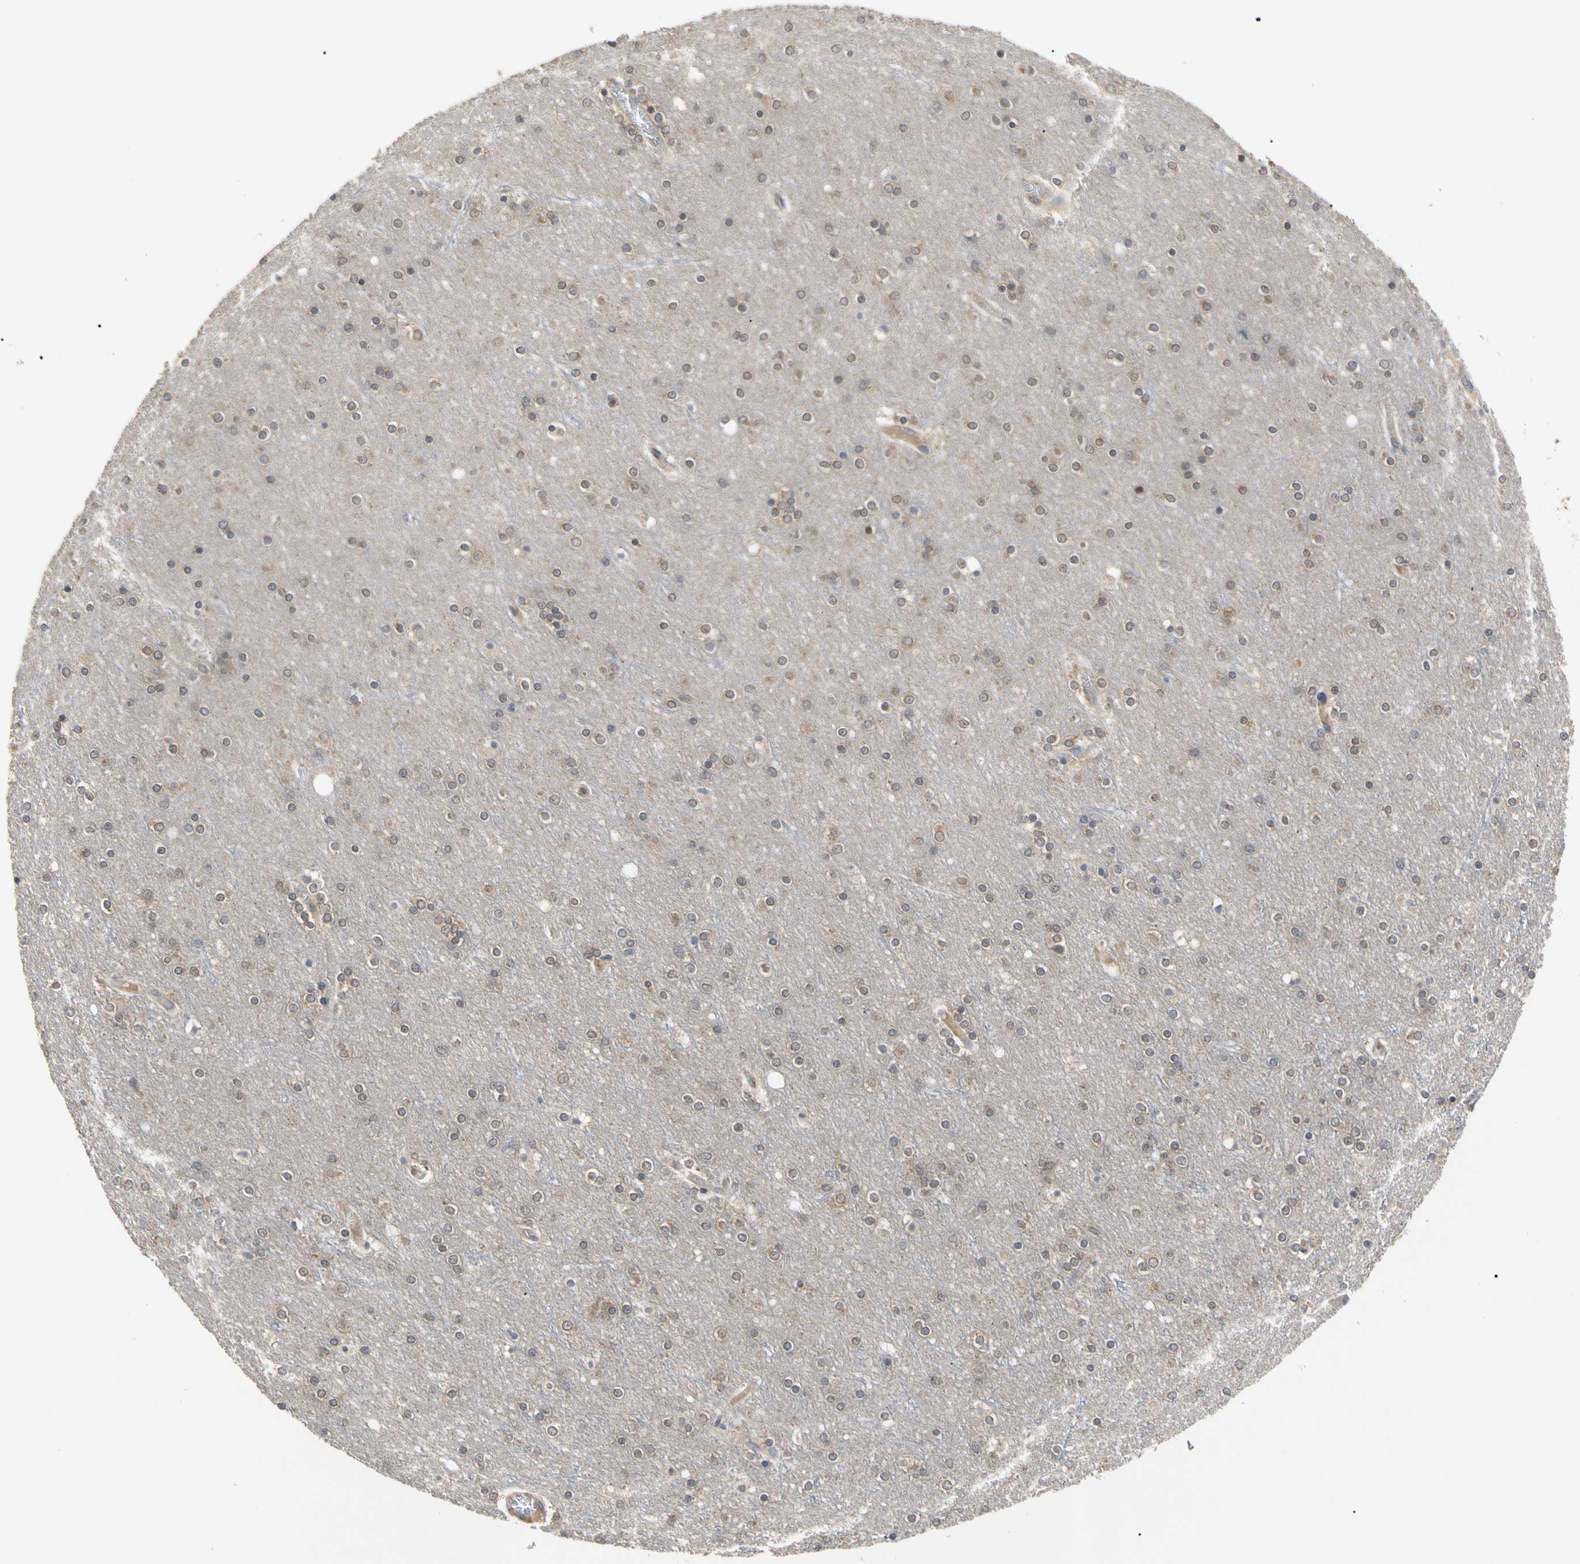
{"staining": {"intensity": "moderate", "quantity": ">75%", "location": "cytoplasmic/membranous"}, "tissue": "cerebral cortex", "cell_type": "Endothelial cells", "image_type": "normal", "snomed": [{"axis": "morphology", "description": "Normal tissue, NOS"}, {"axis": "topography", "description": "Cerebral cortex"}], "caption": "A brown stain labels moderate cytoplasmic/membranous staining of a protein in endothelial cells of normal human cerebral cortex. (brown staining indicates protein expression, while blue staining denotes nuclei).", "gene": "DPP8", "patient": {"sex": "female", "age": 54}}